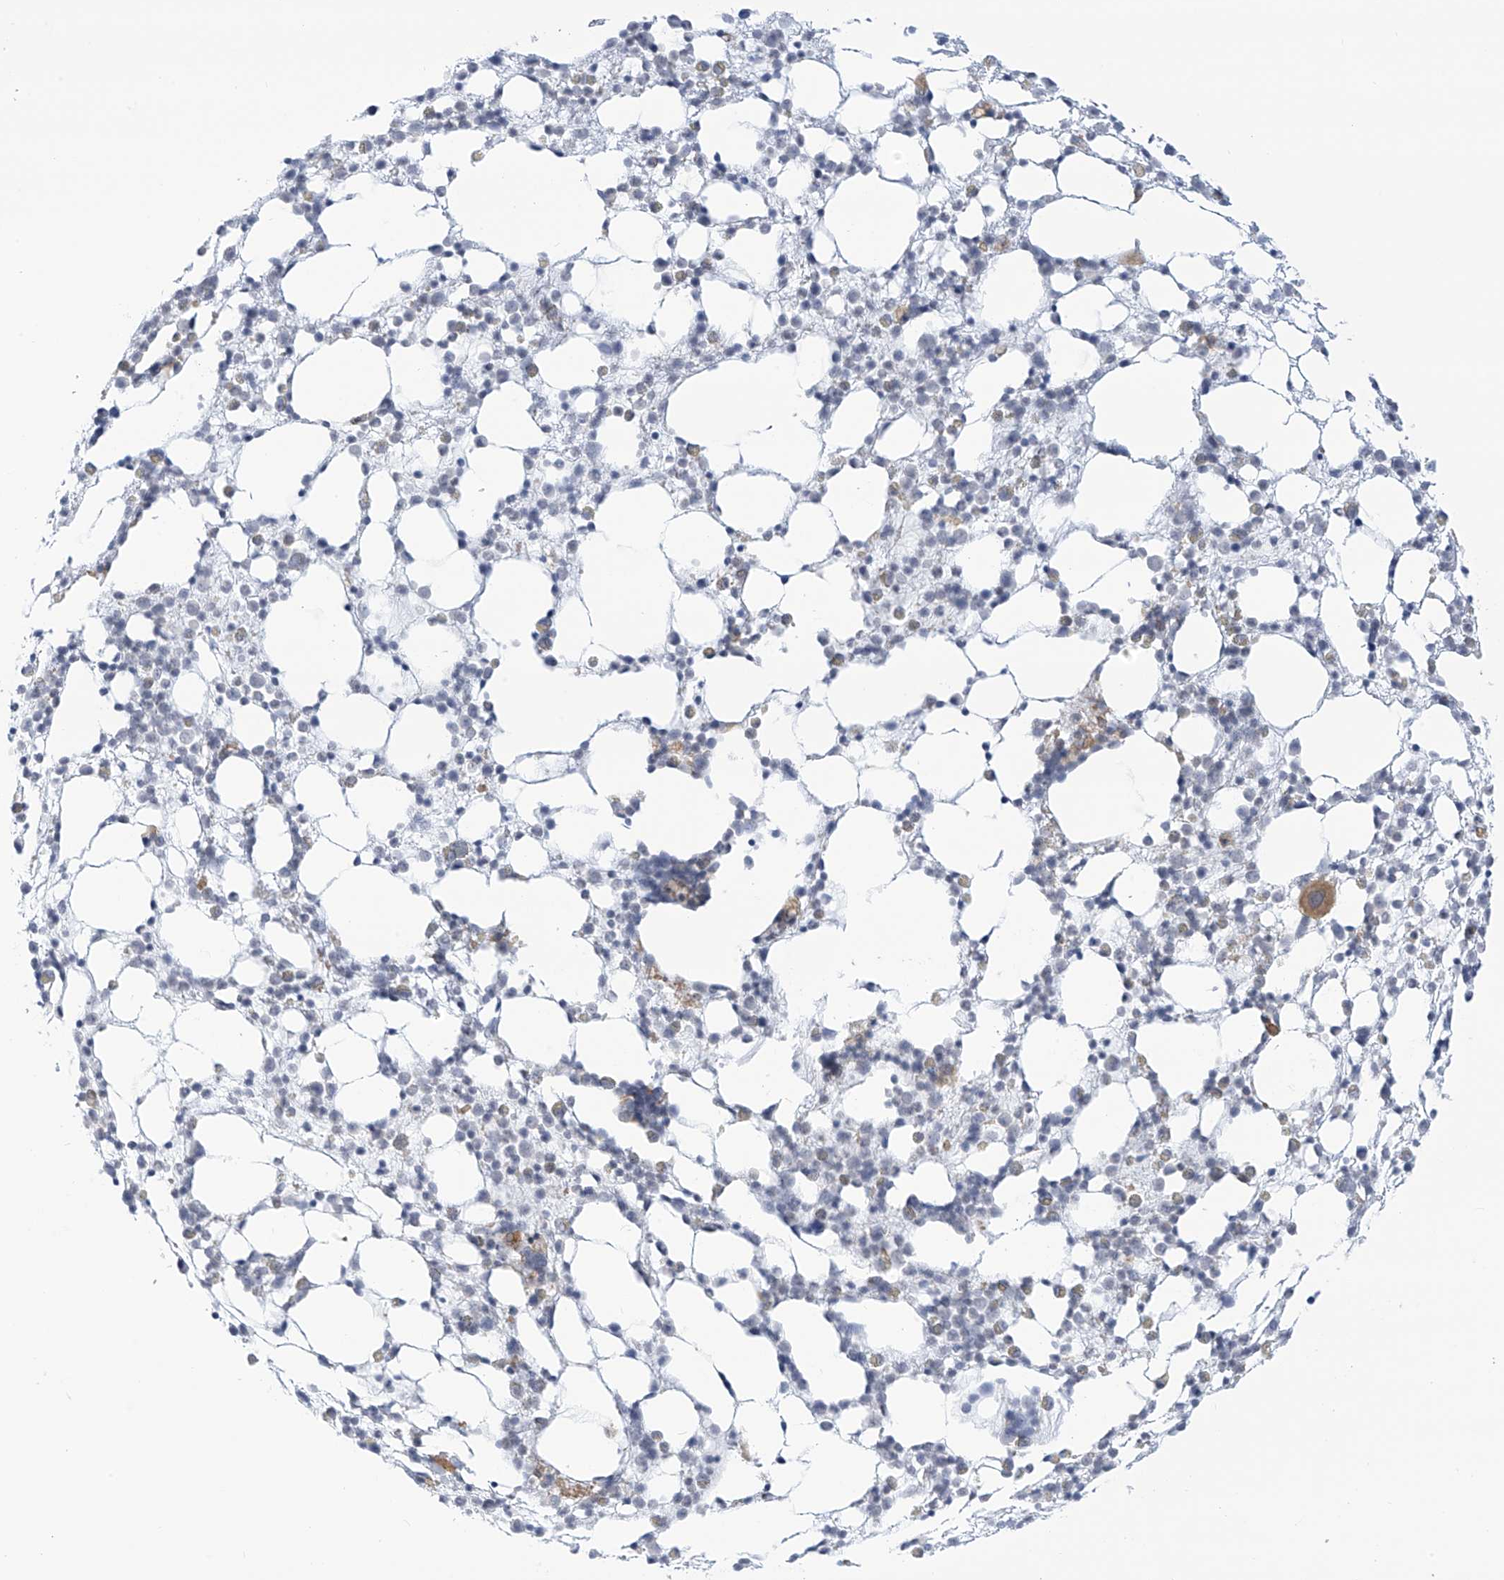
{"staining": {"intensity": "moderate", "quantity": "<25%", "location": "cytoplasmic/membranous"}, "tissue": "bone marrow", "cell_type": "Hematopoietic cells", "image_type": "normal", "snomed": [{"axis": "morphology", "description": "Normal tissue, NOS"}, {"axis": "topography", "description": "Bone marrow"}], "caption": "Moderate cytoplasmic/membranous positivity for a protein is present in approximately <25% of hematopoietic cells of benign bone marrow using immunohistochemistry (IHC).", "gene": "TBXAS1", "patient": {"sex": "female", "age": 57}}